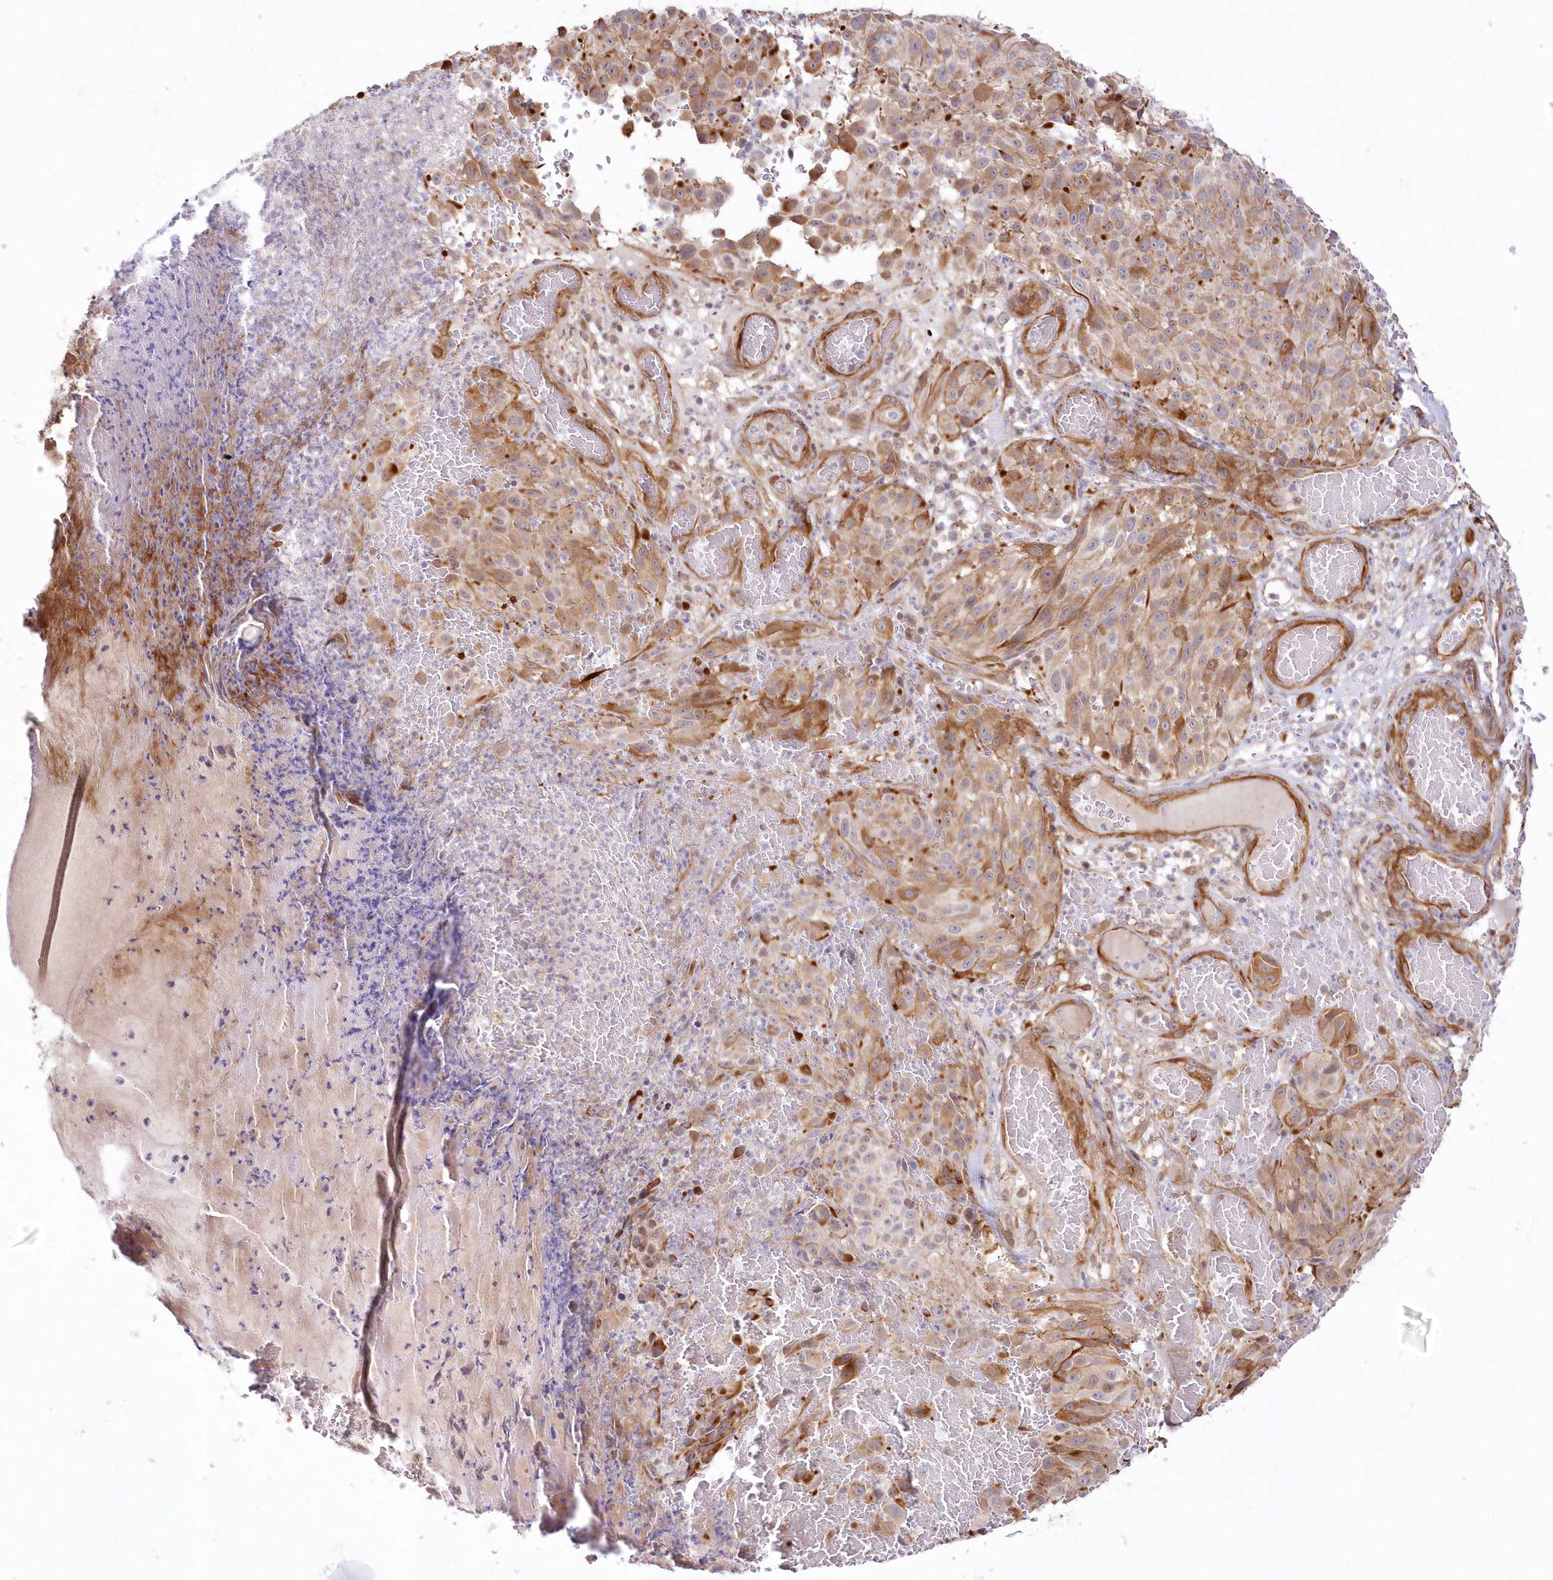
{"staining": {"intensity": "moderate", "quantity": ">75%", "location": "cytoplasmic/membranous"}, "tissue": "melanoma", "cell_type": "Tumor cells", "image_type": "cancer", "snomed": [{"axis": "morphology", "description": "Malignant melanoma, NOS"}, {"axis": "topography", "description": "Skin"}], "caption": "Malignant melanoma was stained to show a protein in brown. There is medium levels of moderate cytoplasmic/membranous expression in about >75% of tumor cells.", "gene": "AFAP1L2", "patient": {"sex": "male", "age": 83}}